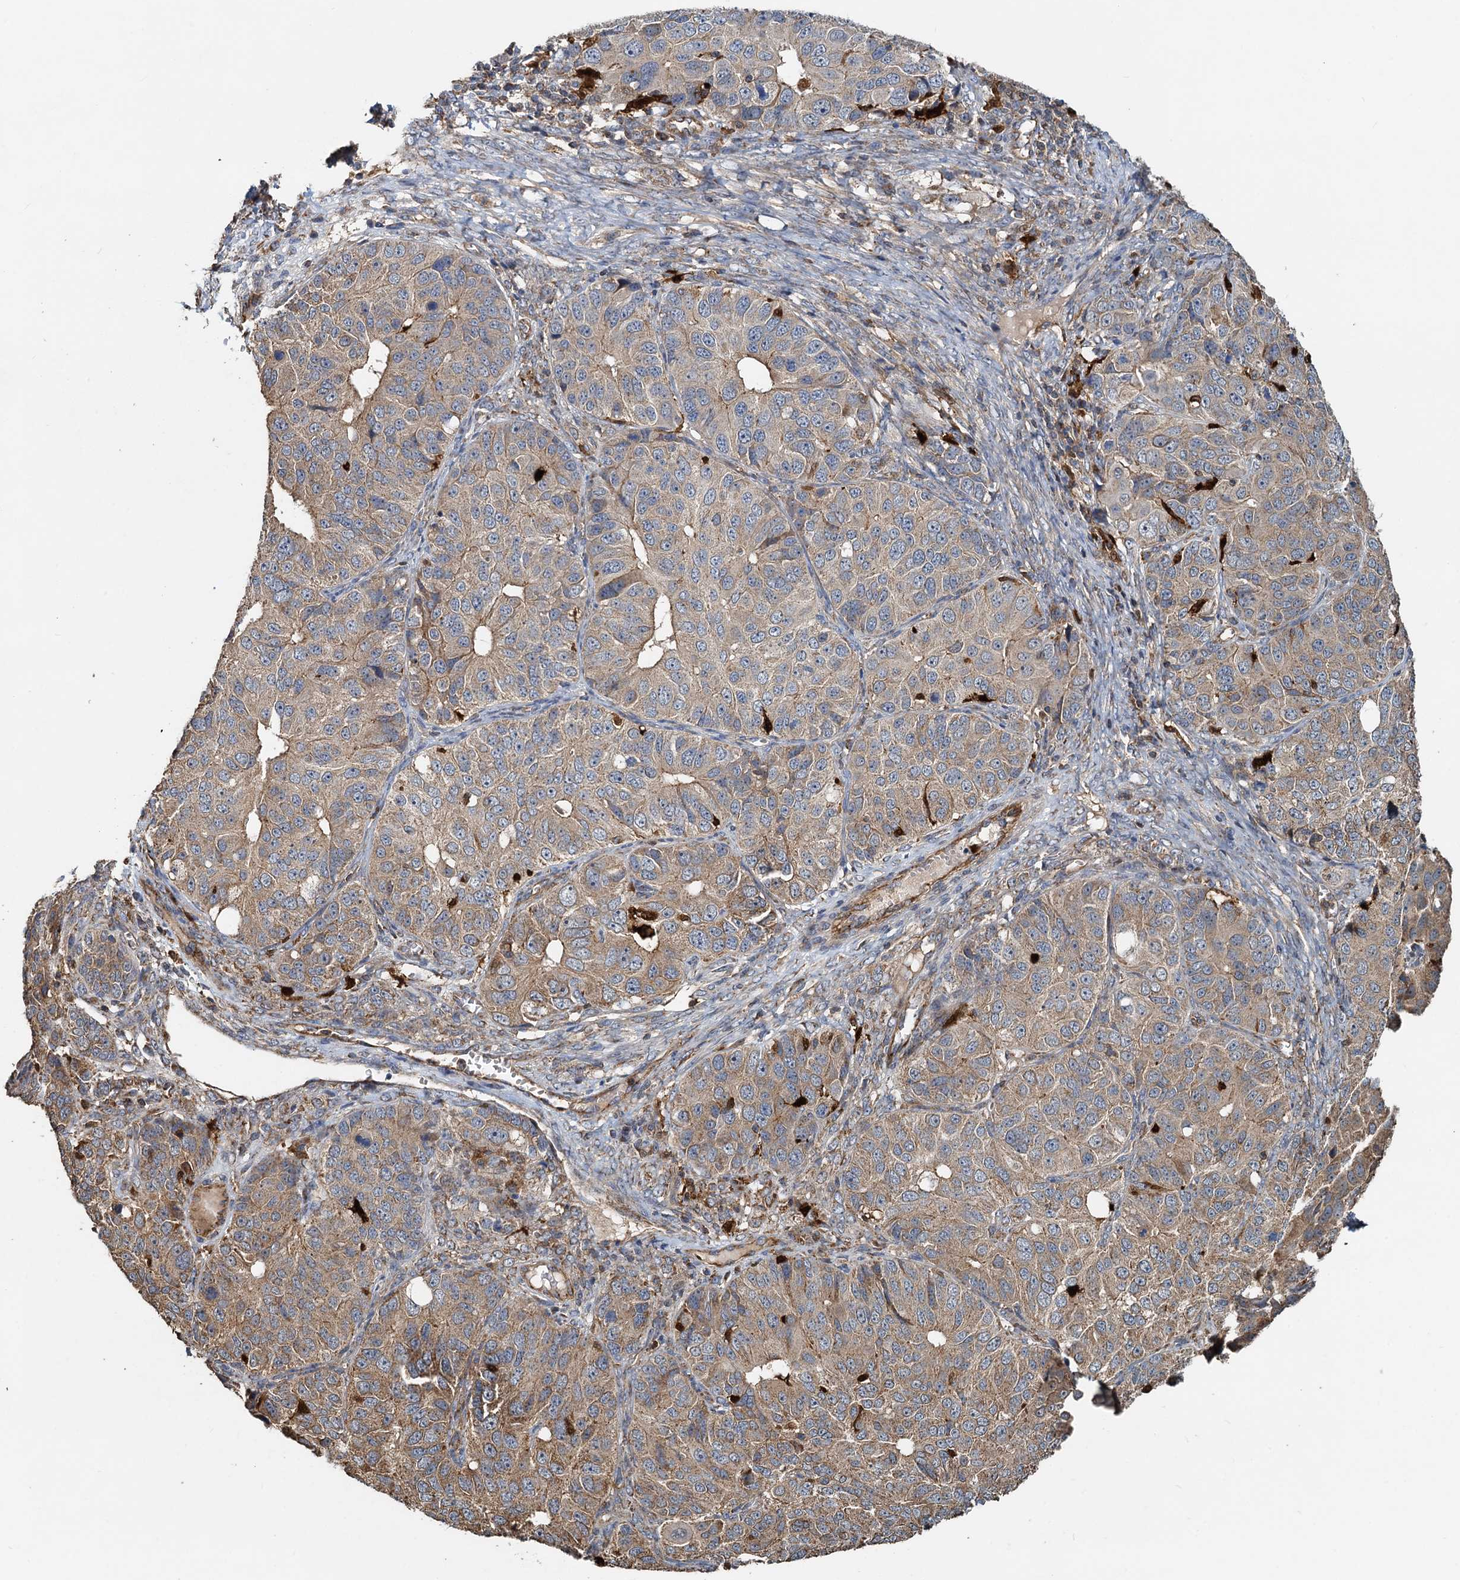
{"staining": {"intensity": "moderate", "quantity": ">75%", "location": "cytoplasmic/membranous"}, "tissue": "ovarian cancer", "cell_type": "Tumor cells", "image_type": "cancer", "snomed": [{"axis": "morphology", "description": "Carcinoma, endometroid"}, {"axis": "topography", "description": "Ovary"}], "caption": "Endometroid carcinoma (ovarian) stained for a protein (brown) exhibits moderate cytoplasmic/membranous positive staining in approximately >75% of tumor cells.", "gene": "SDS", "patient": {"sex": "female", "age": 51}}